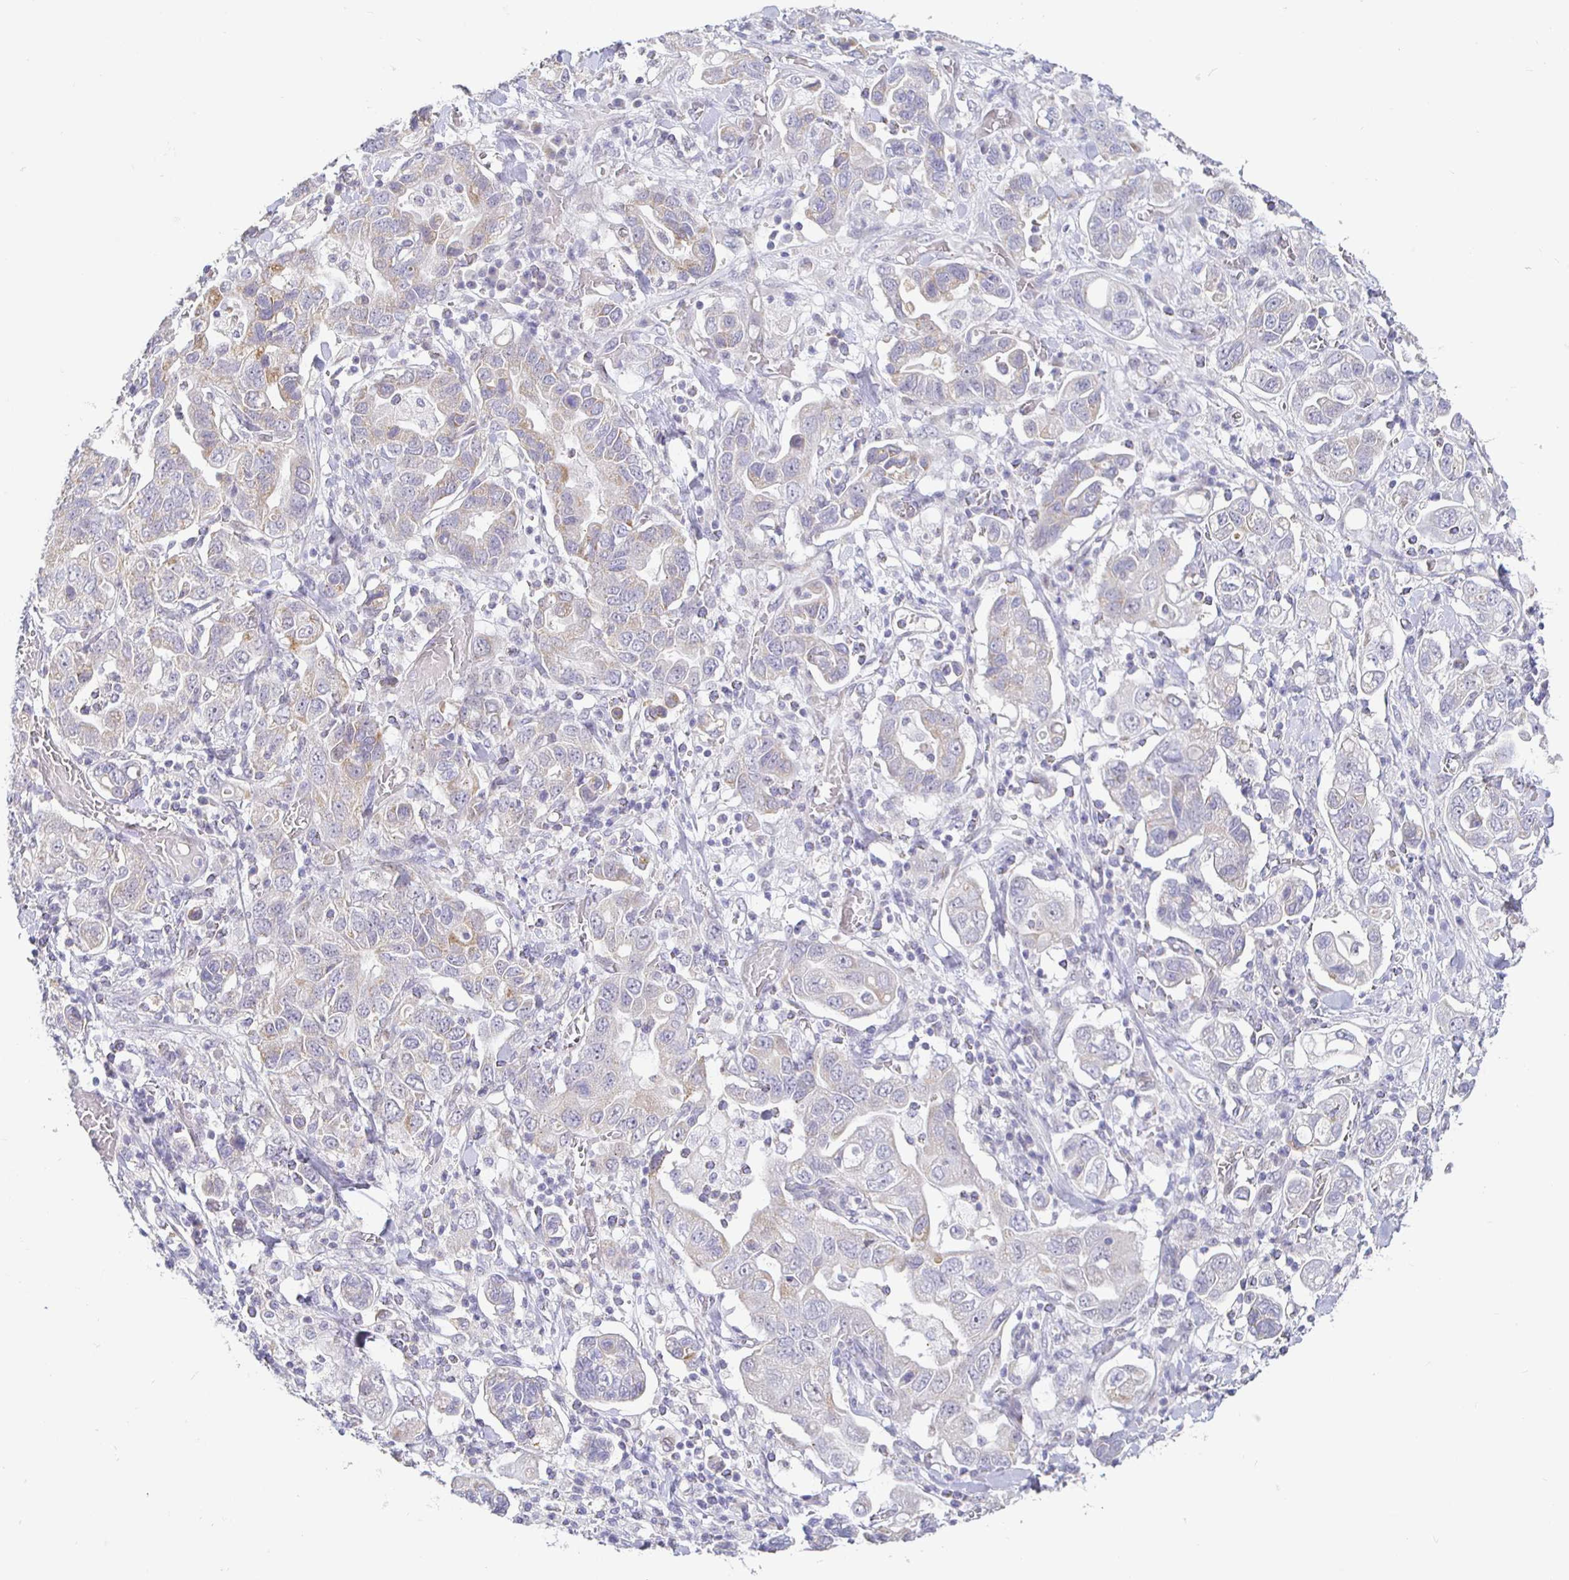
{"staining": {"intensity": "weak", "quantity": "<25%", "location": "cytoplasmic/membranous"}, "tissue": "stomach cancer", "cell_type": "Tumor cells", "image_type": "cancer", "snomed": [{"axis": "morphology", "description": "Adenocarcinoma, NOS"}, {"axis": "topography", "description": "Stomach, upper"}, {"axis": "topography", "description": "Stomach"}], "caption": "Tumor cells show no significant protein expression in stomach cancer (adenocarcinoma).", "gene": "CIT", "patient": {"sex": "male", "age": 62}}